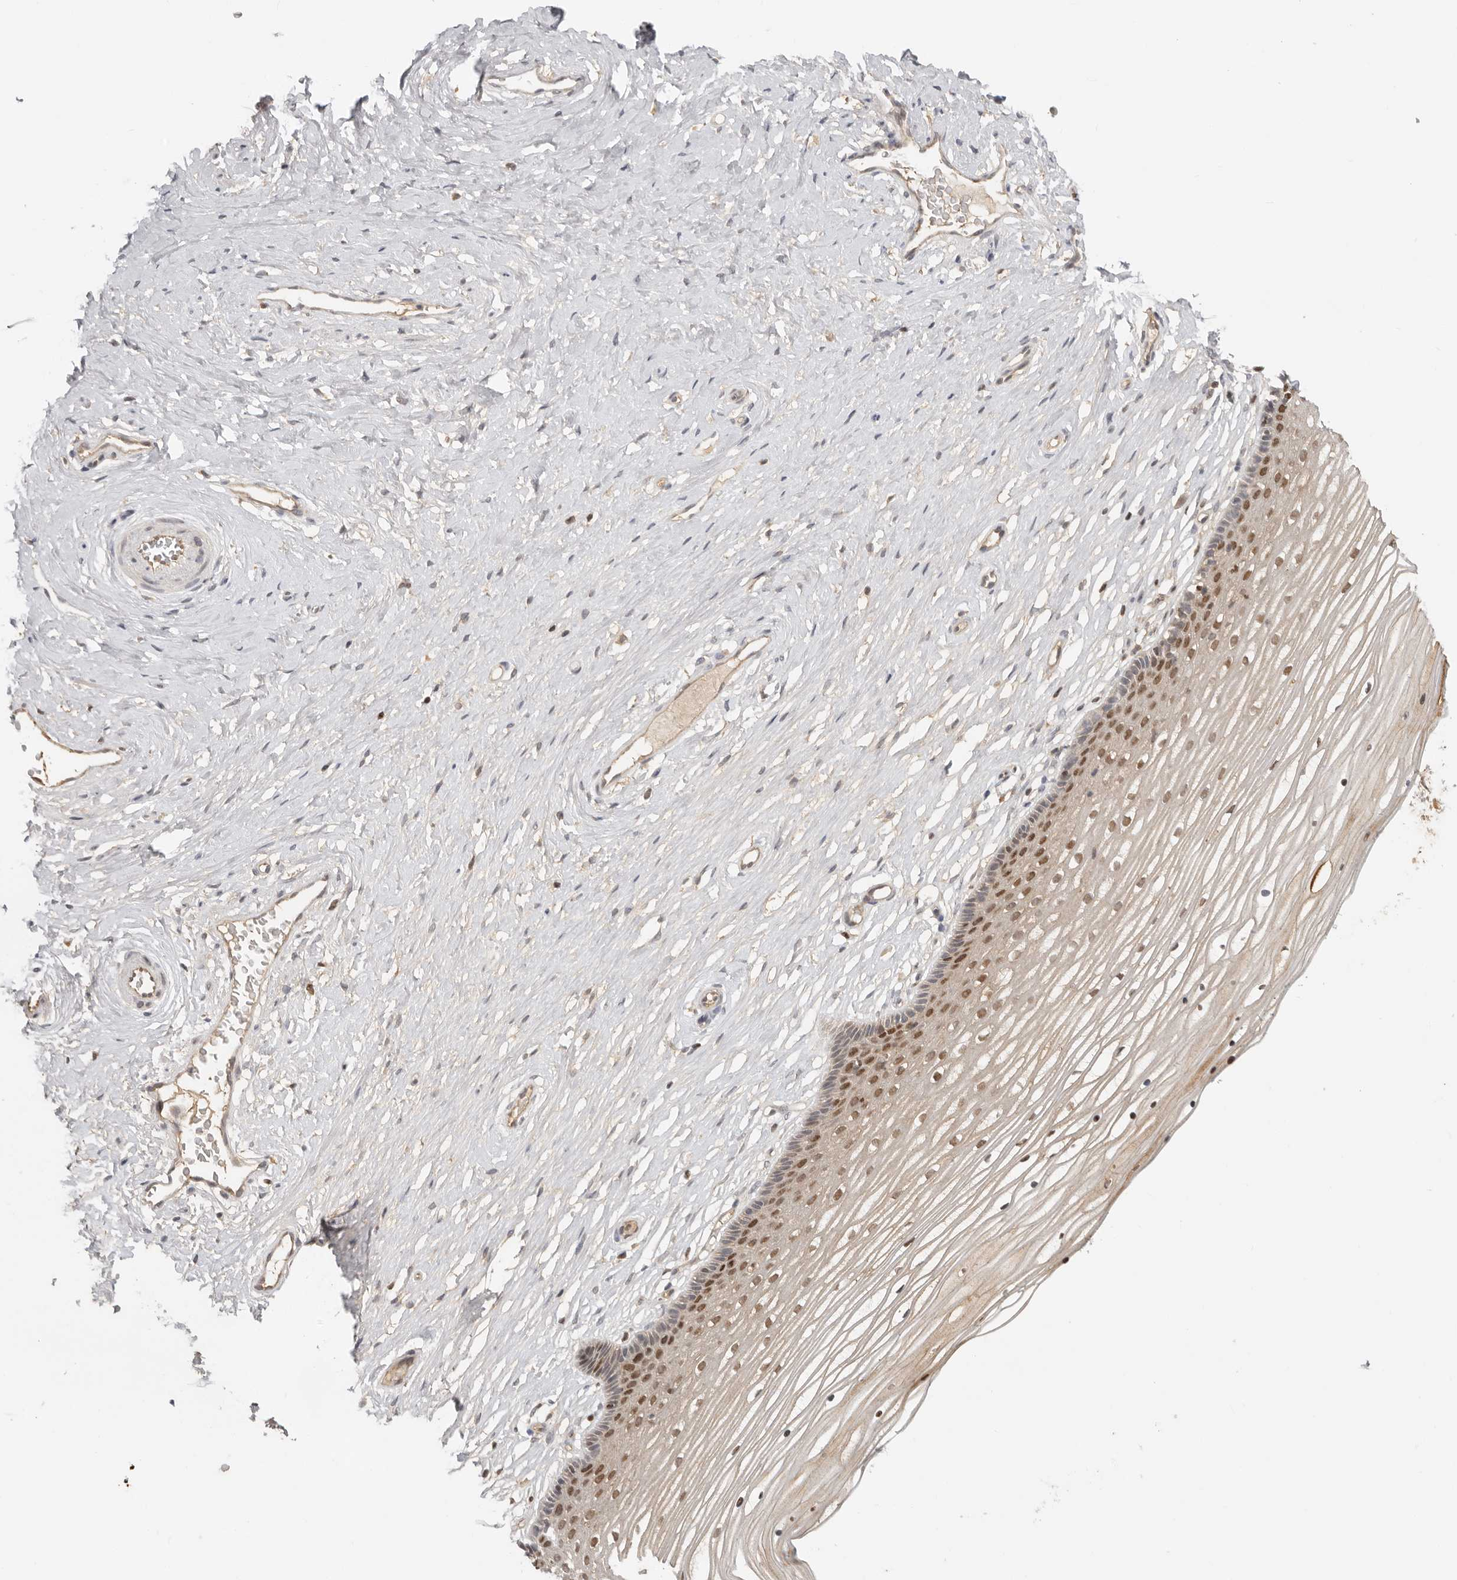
{"staining": {"intensity": "moderate", "quantity": "25%-75%", "location": "nuclear"}, "tissue": "vagina", "cell_type": "Squamous epithelial cells", "image_type": "normal", "snomed": [{"axis": "morphology", "description": "Normal tissue, NOS"}, {"axis": "topography", "description": "Vagina"}, {"axis": "topography", "description": "Cervix"}], "caption": "Human vagina stained for a protein (brown) reveals moderate nuclear positive staining in about 25%-75% of squamous epithelial cells.", "gene": "PSMA5", "patient": {"sex": "female", "age": 40}}